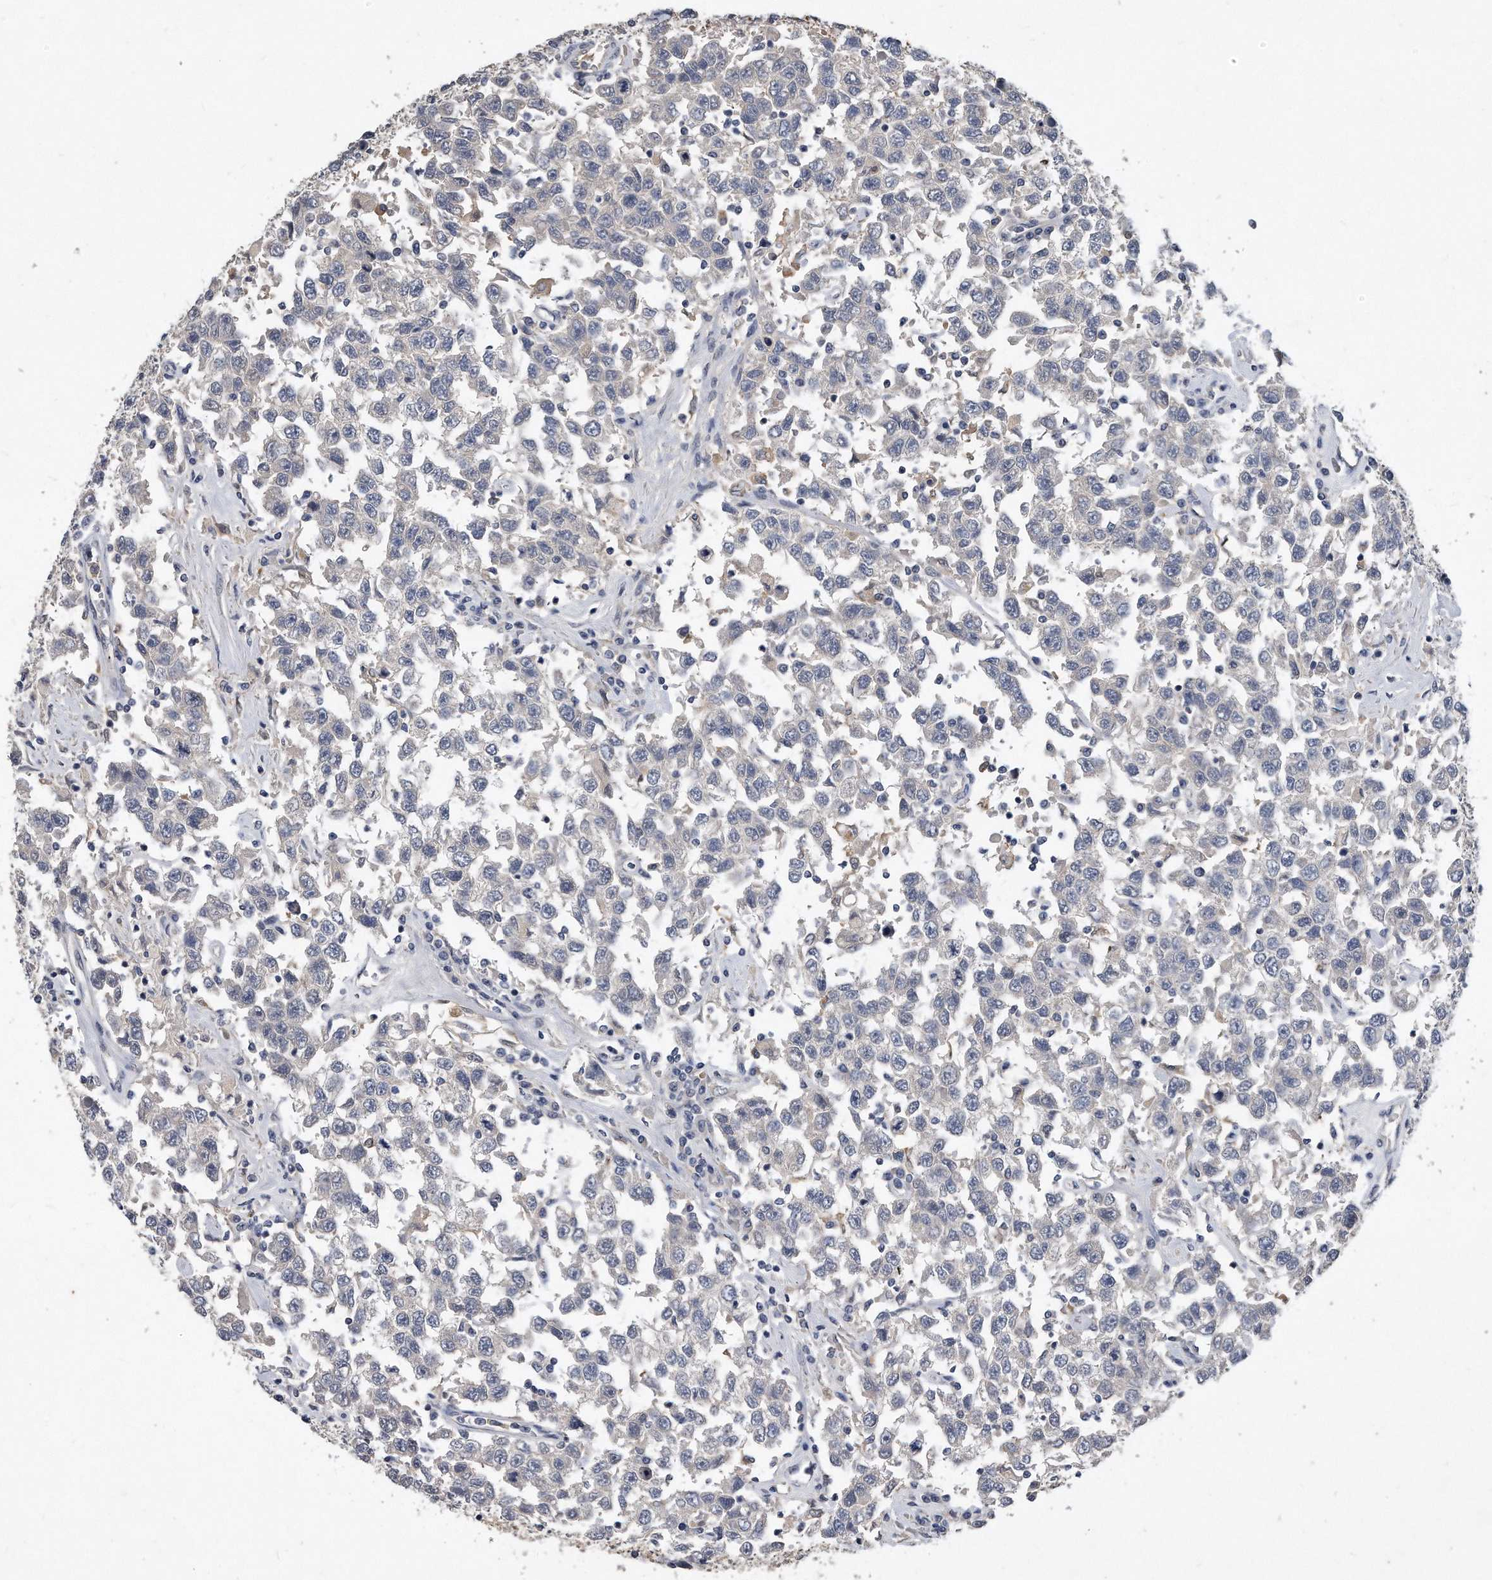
{"staining": {"intensity": "negative", "quantity": "none", "location": "none"}, "tissue": "testis cancer", "cell_type": "Tumor cells", "image_type": "cancer", "snomed": [{"axis": "morphology", "description": "Seminoma, NOS"}, {"axis": "topography", "description": "Testis"}], "caption": "Immunohistochemistry (IHC) of human testis cancer (seminoma) reveals no positivity in tumor cells. Nuclei are stained in blue.", "gene": "HOMER3", "patient": {"sex": "male", "age": 41}}